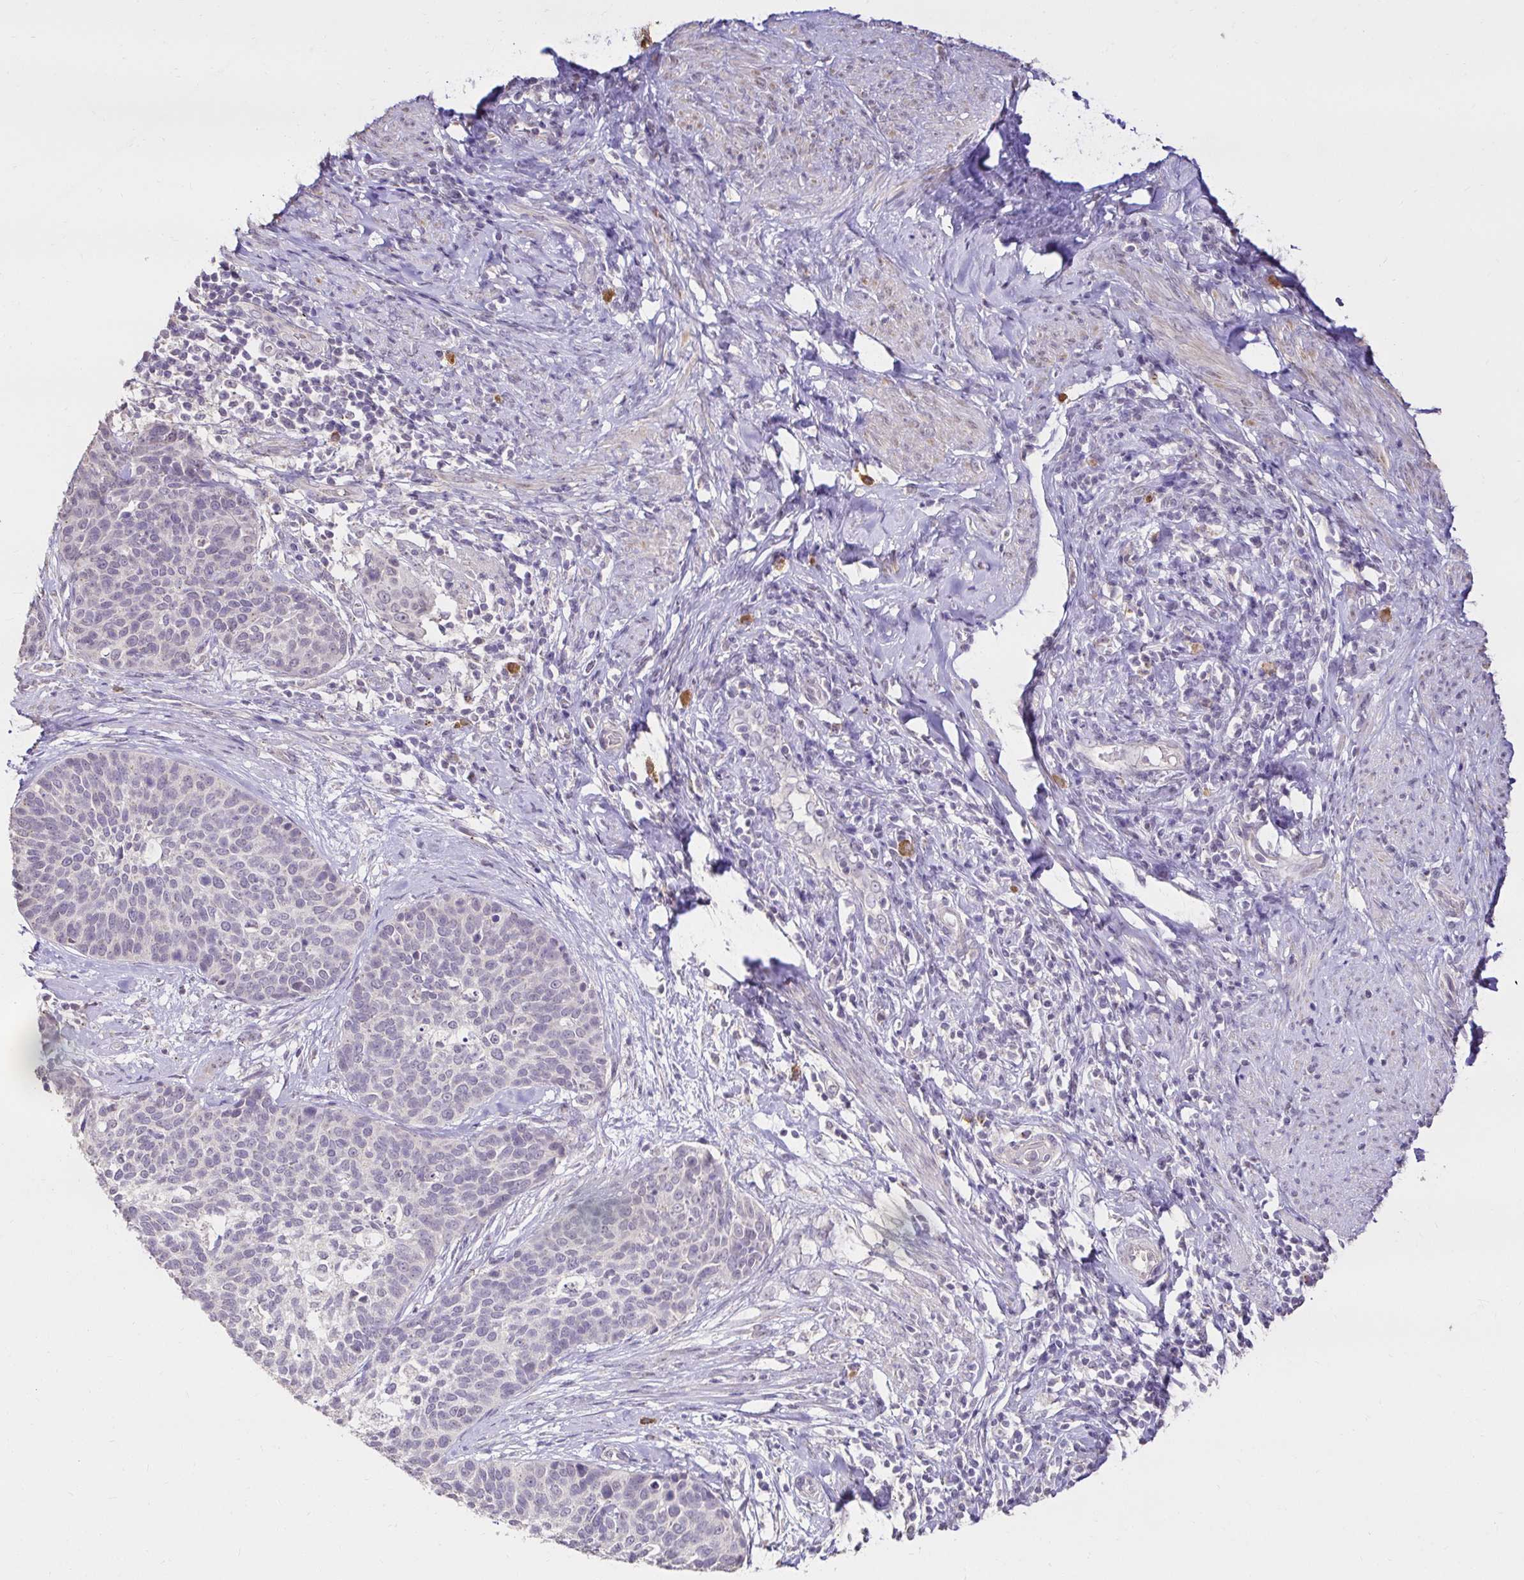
{"staining": {"intensity": "negative", "quantity": "none", "location": "none"}, "tissue": "cervical cancer", "cell_type": "Tumor cells", "image_type": "cancer", "snomed": [{"axis": "morphology", "description": "Squamous cell carcinoma, NOS"}, {"axis": "topography", "description": "Cervix"}], "caption": "Micrograph shows no protein staining in tumor cells of cervical cancer tissue.", "gene": "KIAA1210", "patient": {"sex": "female", "age": 69}}